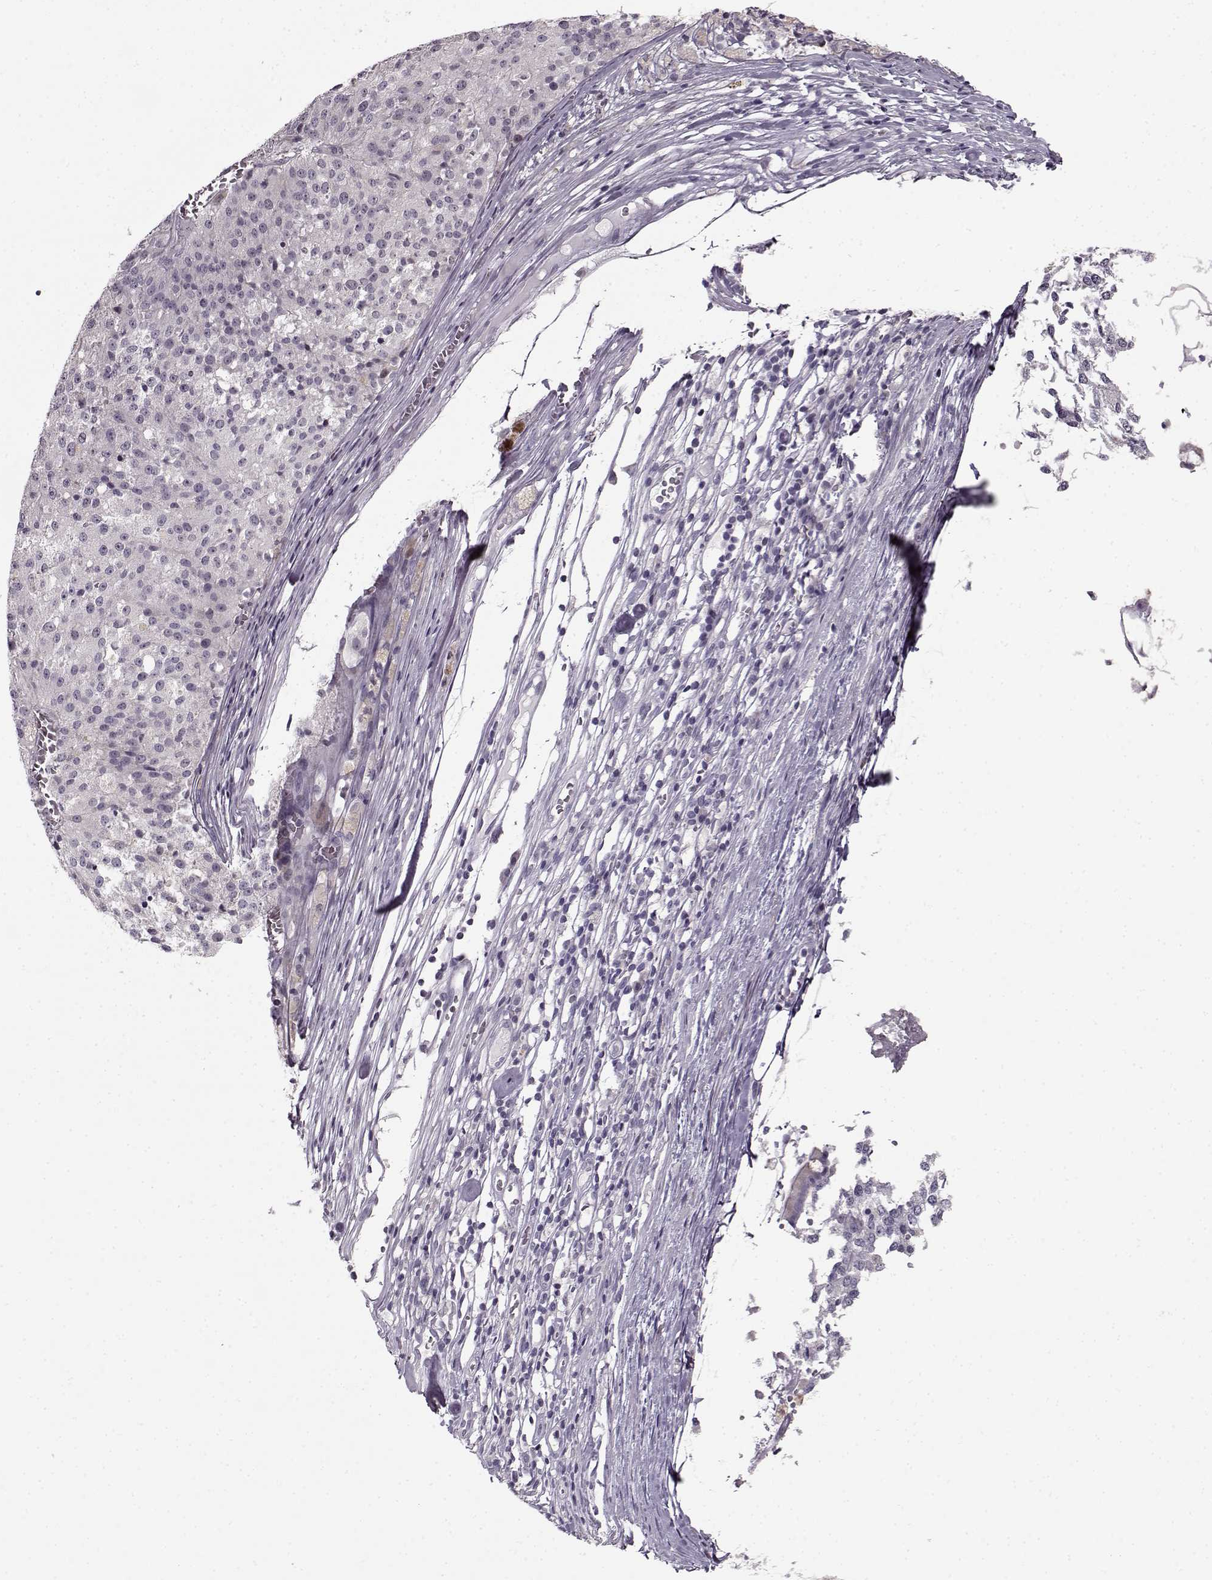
{"staining": {"intensity": "negative", "quantity": "none", "location": "none"}, "tissue": "melanoma", "cell_type": "Tumor cells", "image_type": "cancer", "snomed": [{"axis": "morphology", "description": "Malignant melanoma, Metastatic site"}, {"axis": "topography", "description": "Lymph node"}], "caption": "Tumor cells are negative for brown protein staining in melanoma. (DAB IHC visualized using brightfield microscopy, high magnification).", "gene": "RP1L1", "patient": {"sex": "female", "age": 64}}